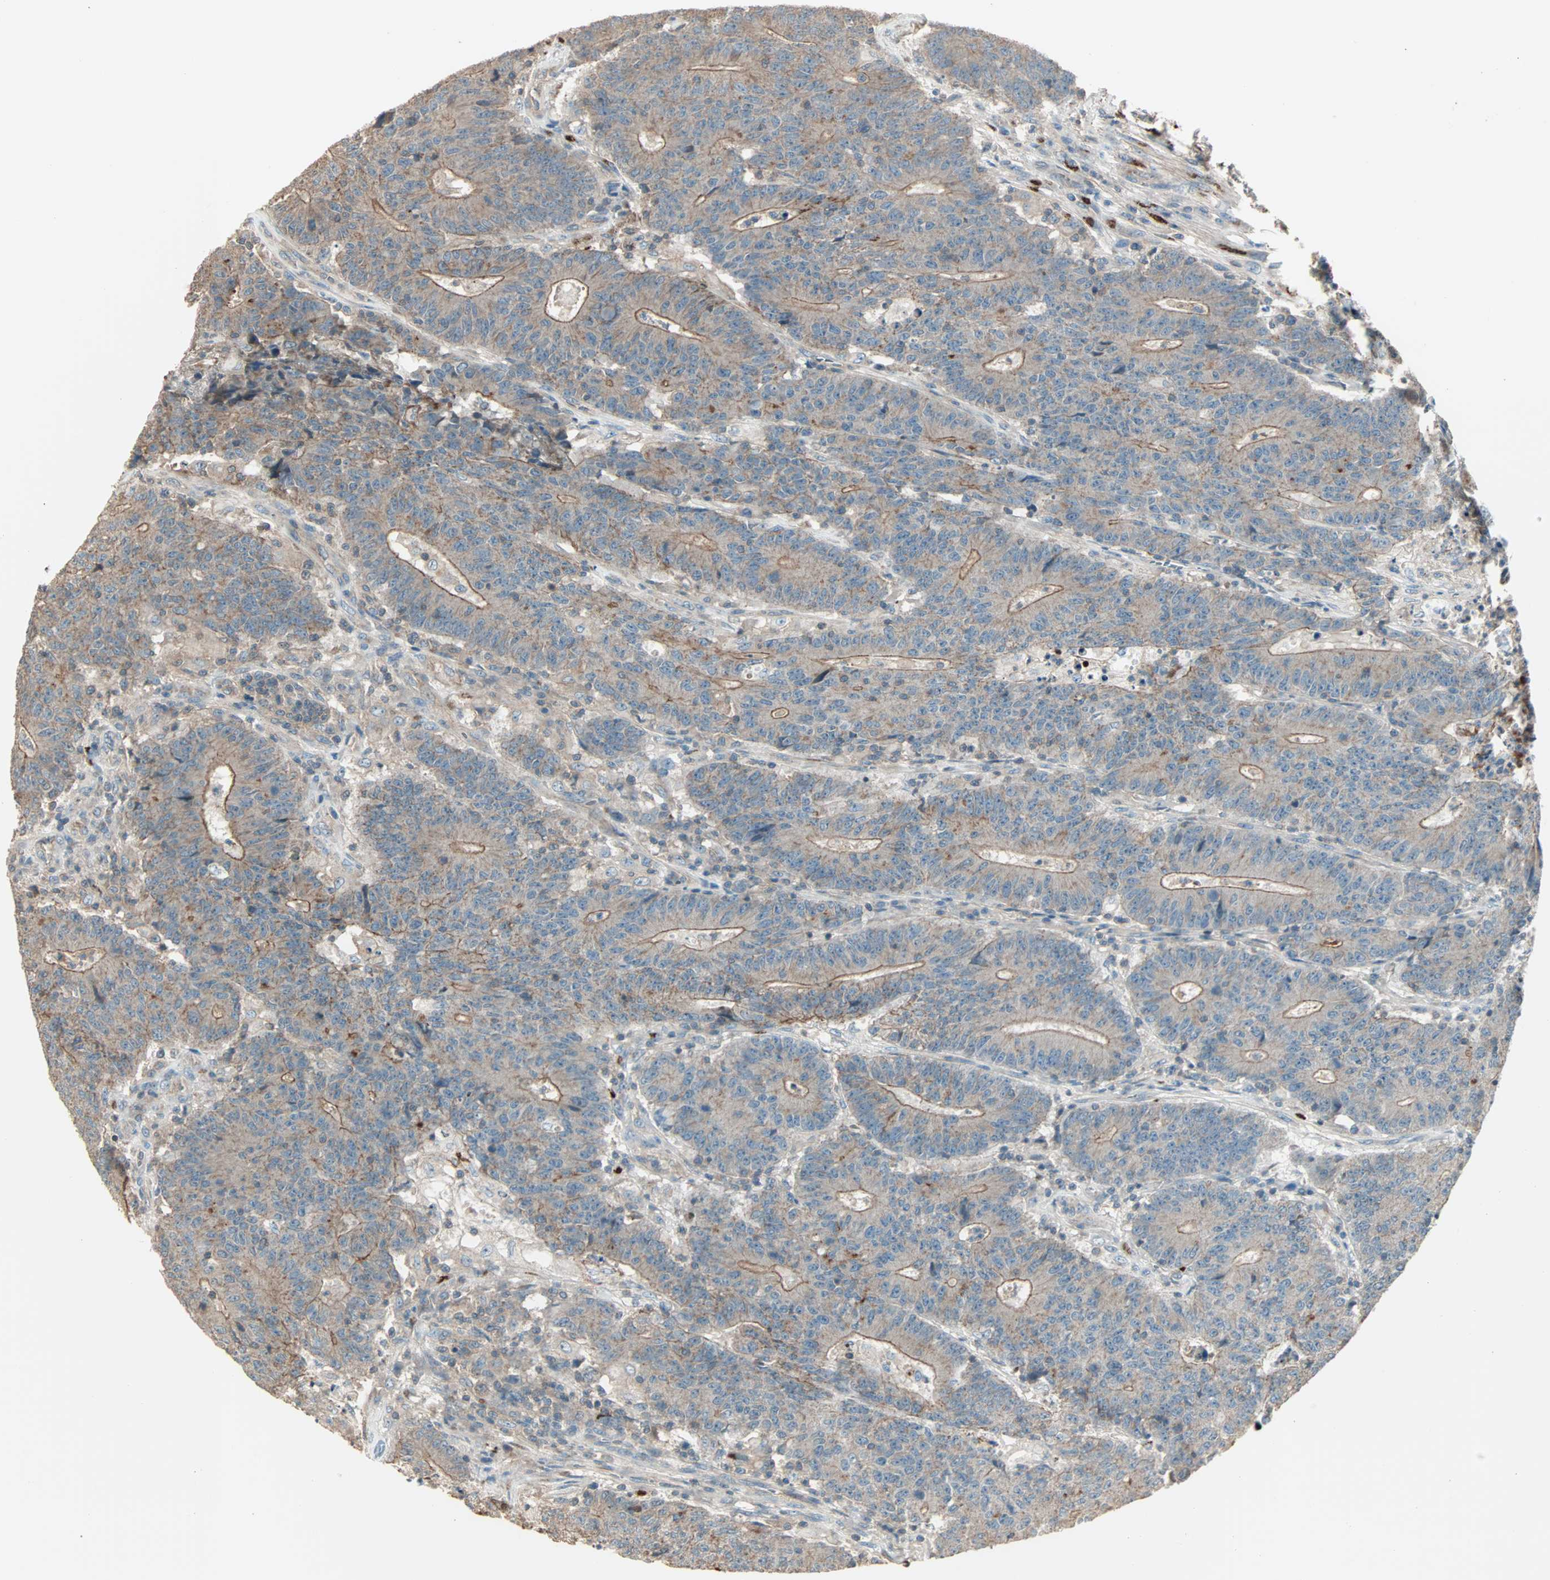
{"staining": {"intensity": "weak", "quantity": ">75%", "location": "cytoplasmic/membranous"}, "tissue": "colorectal cancer", "cell_type": "Tumor cells", "image_type": "cancer", "snomed": [{"axis": "morphology", "description": "Normal tissue, NOS"}, {"axis": "morphology", "description": "Adenocarcinoma, NOS"}, {"axis": "topography", "description": "Colon"}], "caption": "Colorectal cancer stained with a brown dye exhibits weak cytoplasmic/membranous positive staining in approximately >75% of tumor cells.", "gene": "MAP3K21", "patient": {"sex": "female", "age": 75}}